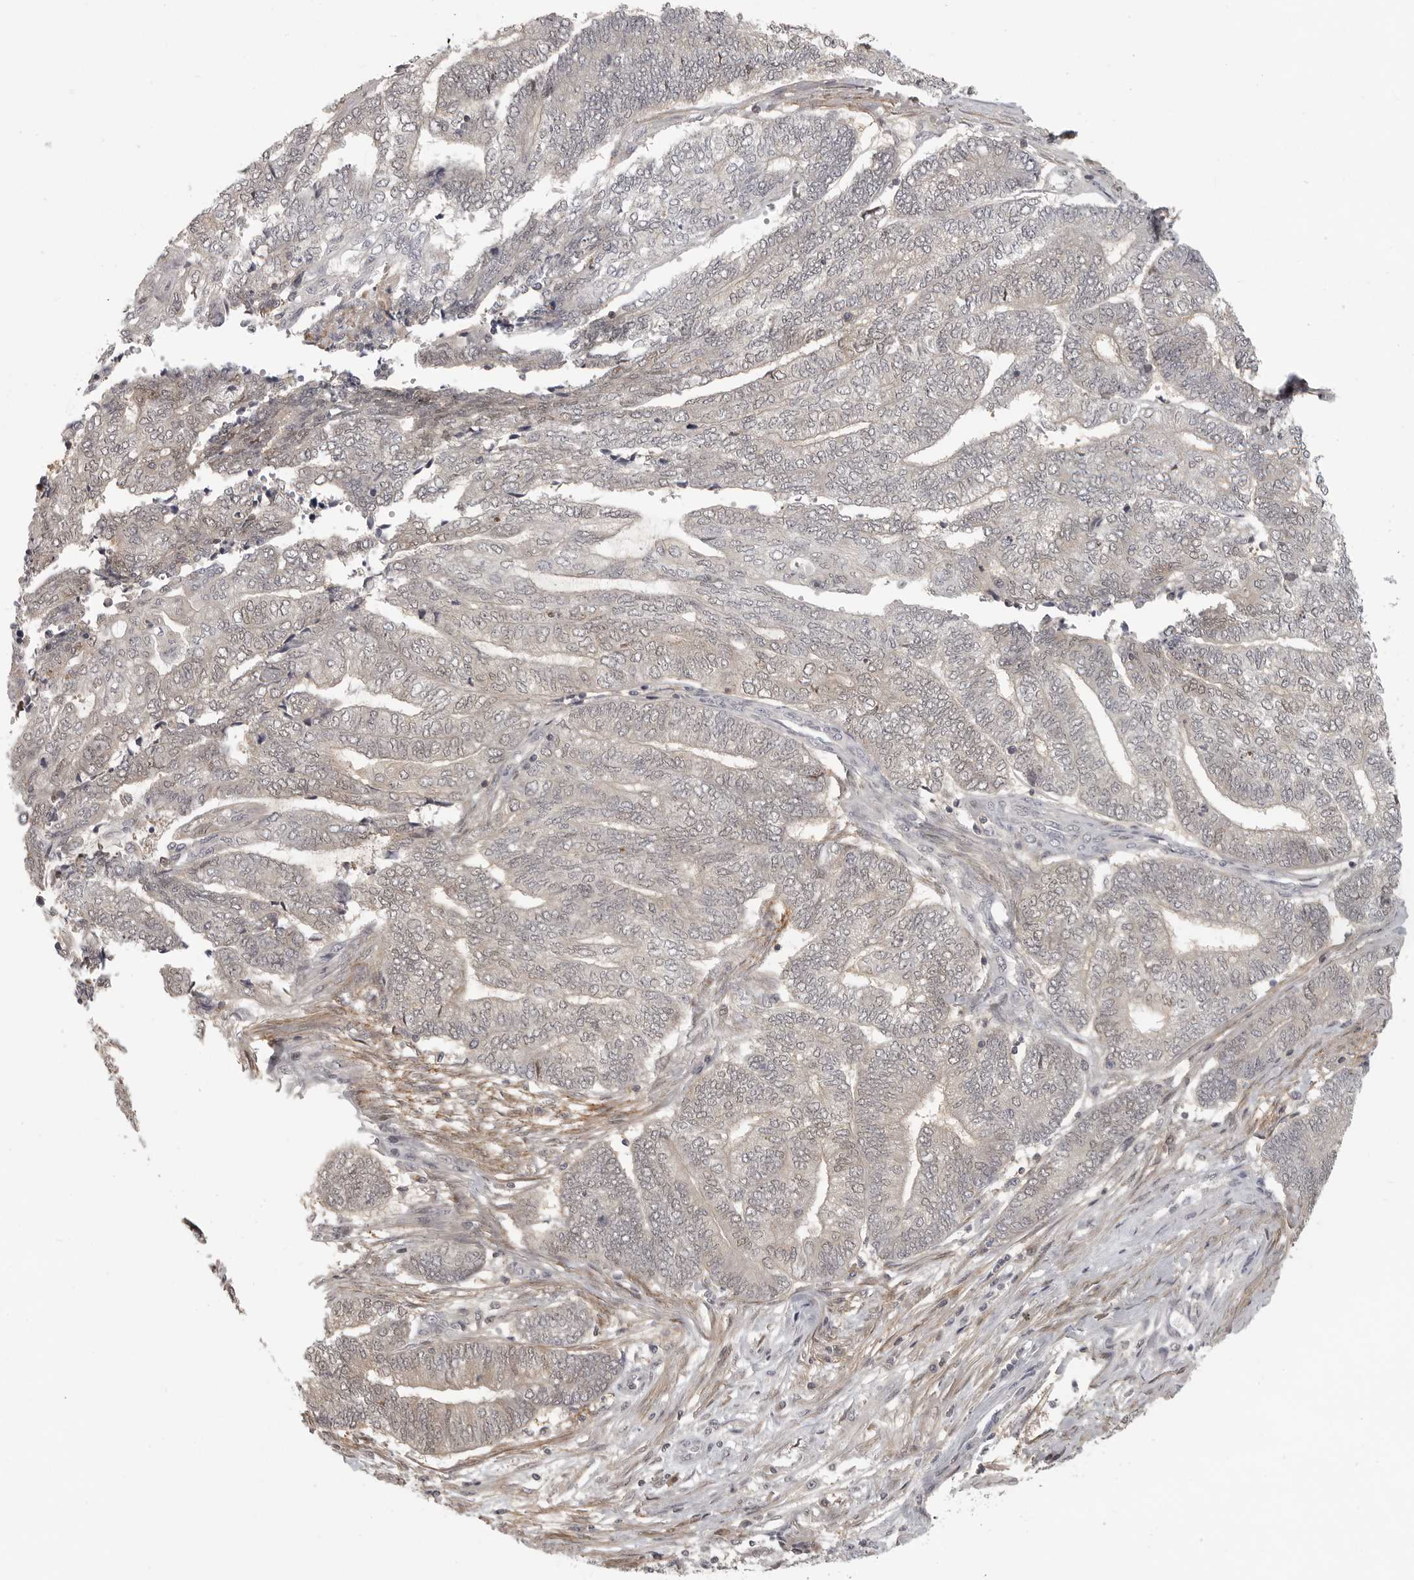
{"staining": {"intensity": "weak", "quantity": "25%-75%", "location": "nuclear"}, "tissue": "endometrial cancer", "cell_type": "Tumor cells", "image_type": "cancer", "snomed": [{"axis": "morphology", "description": "Adenocarcinoma, NOS"}, {"axis": "topography", "description": "Uterus"}, {"axis": "topography", "description": "Endometrium"}], "caption": "Immunohistochemistry image of neoplastic tissue: endometrial cancer (adenocarcinoma) stained using immunohistochemistry (IHC) shows low levels of weak protein expression localized specifically in the nuclear of tumor cells, appearing as a nuclear brown color.", "gene": "UROD", "patient": {"sex": "female", "age": 70}}